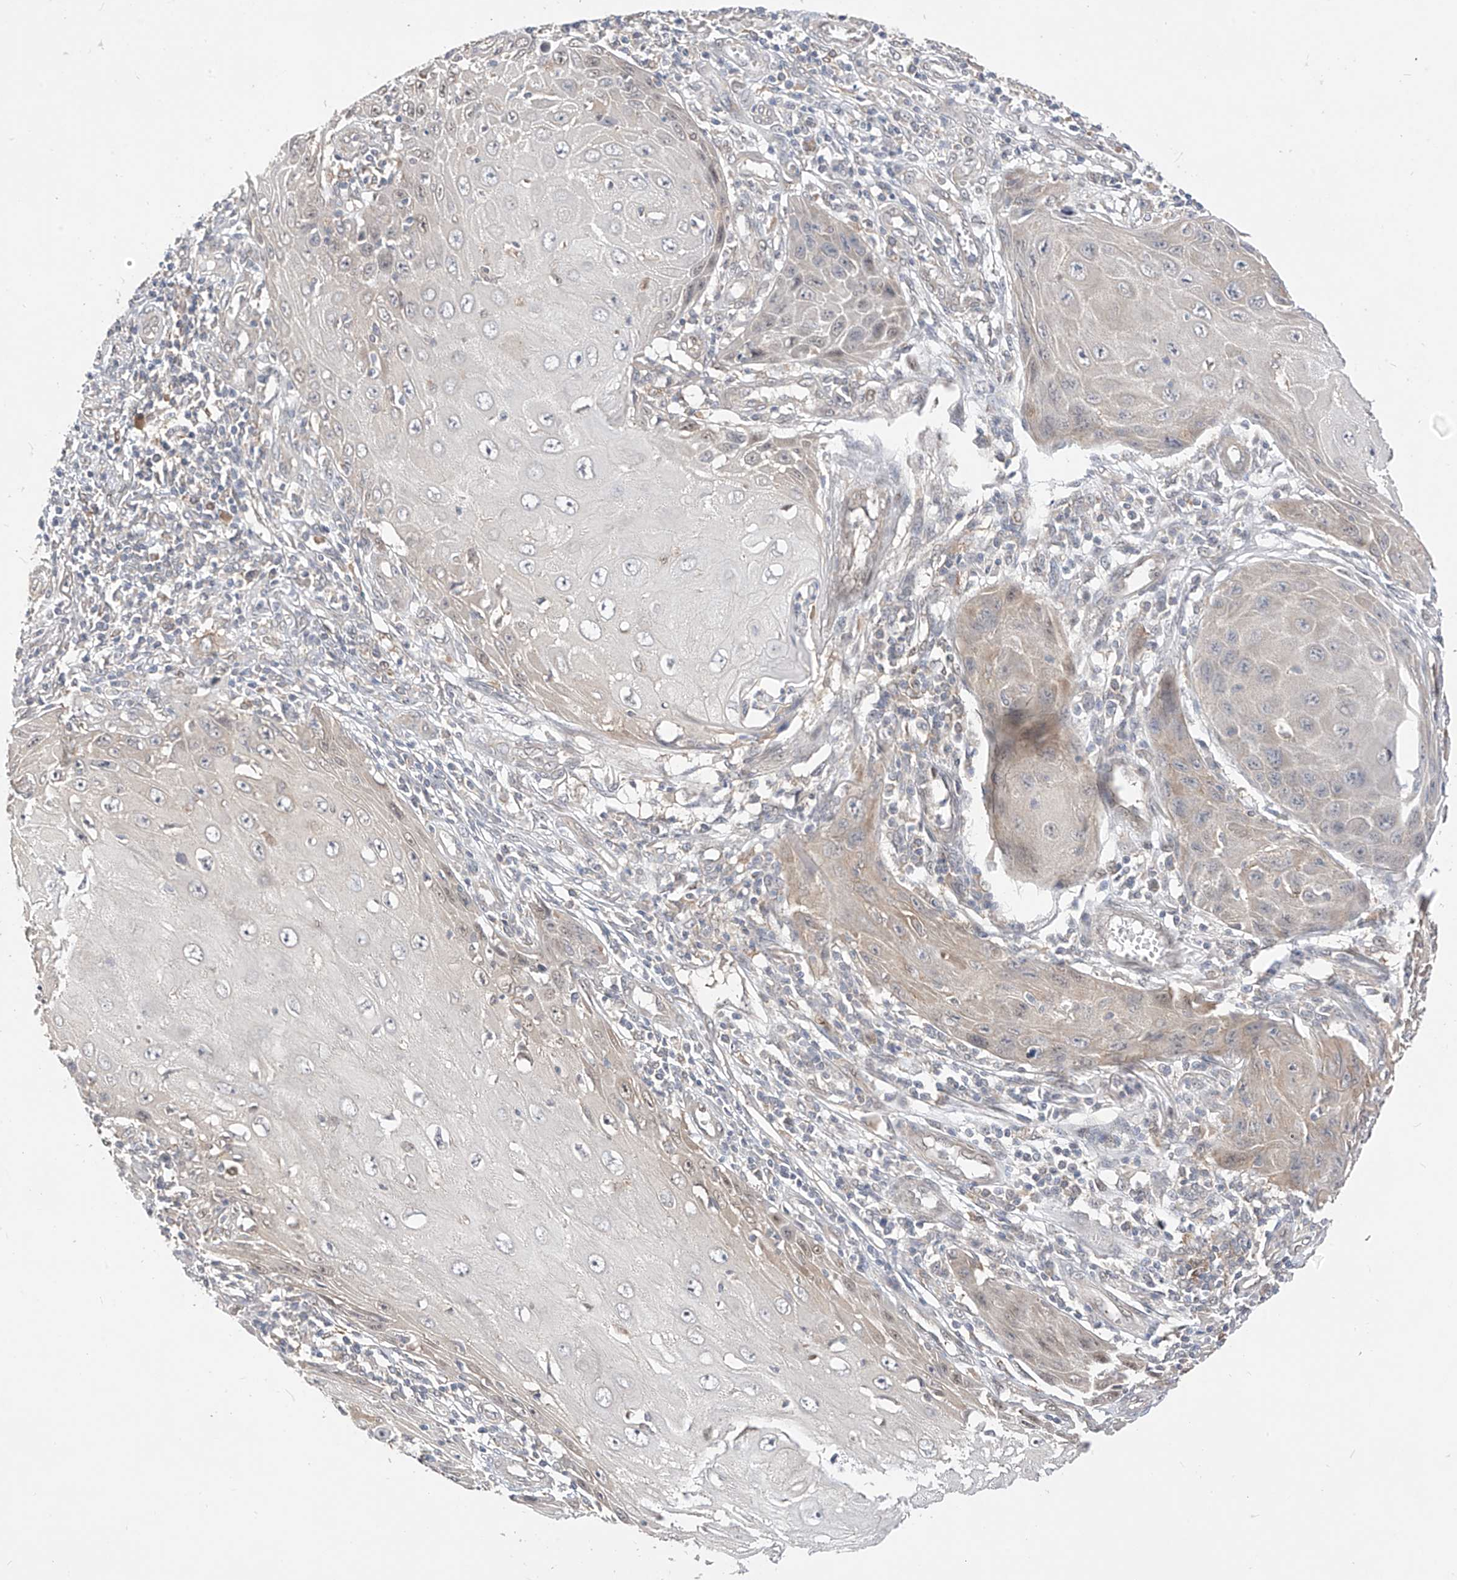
{"staining": {"intensity": "negative", "quantity": "none", "location": "none"}, "tissue": "skin cancer", "cell_type": "Tumor cells", "image_type": "cancer", "snomed": [{"axis": "morphology", "description": "Squamous cell carcinoma, NOS"}, {"axis": "topography", "description": "Skin"}], "caption": "Tumor cells show no significant protein staining in skin cancer.", "gene": "MRTFA", "patient": {"sex": "female", "age": 73}}